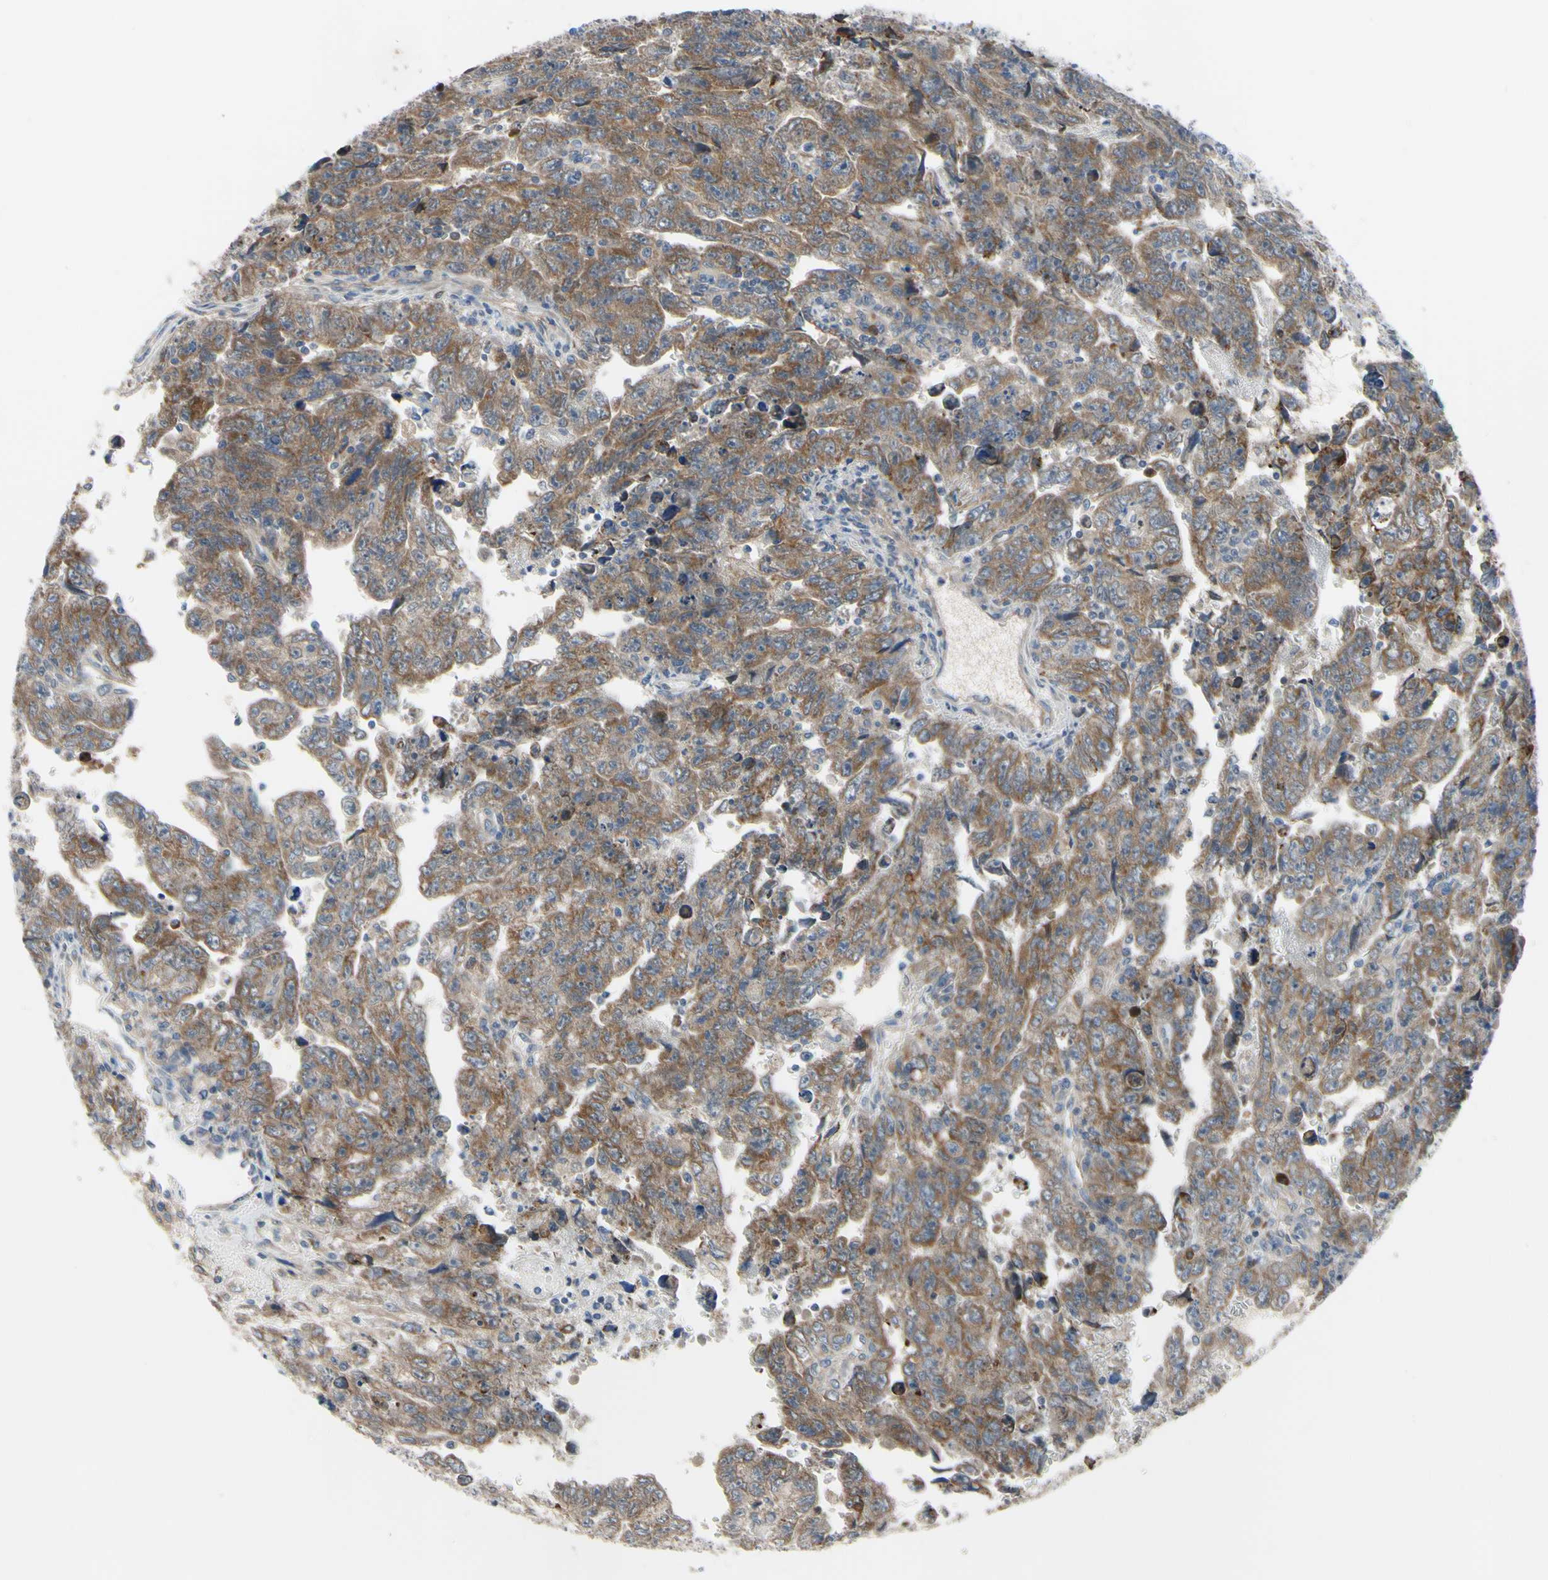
{"staining": {"intensity": "strong", "quantity": ">75%", "location": "cytoplasmic/membranous"}, "tissue": "testis cancer", "cell_type": "Tumor cells", "image_type": "cancer", "snomed": [{"axis": "morphology", "description": "Carcinoma, Embryonal, NOS"}, {"axis": "topography", "description": "Testis"}], "caption": "The image displays staining of testis cancer, revealing strong cytoplasmic/membranous protein positivity (brown color) within tumor cells.", "gene": "XIAP", "patient": {"sex": "male", "age": 28}}